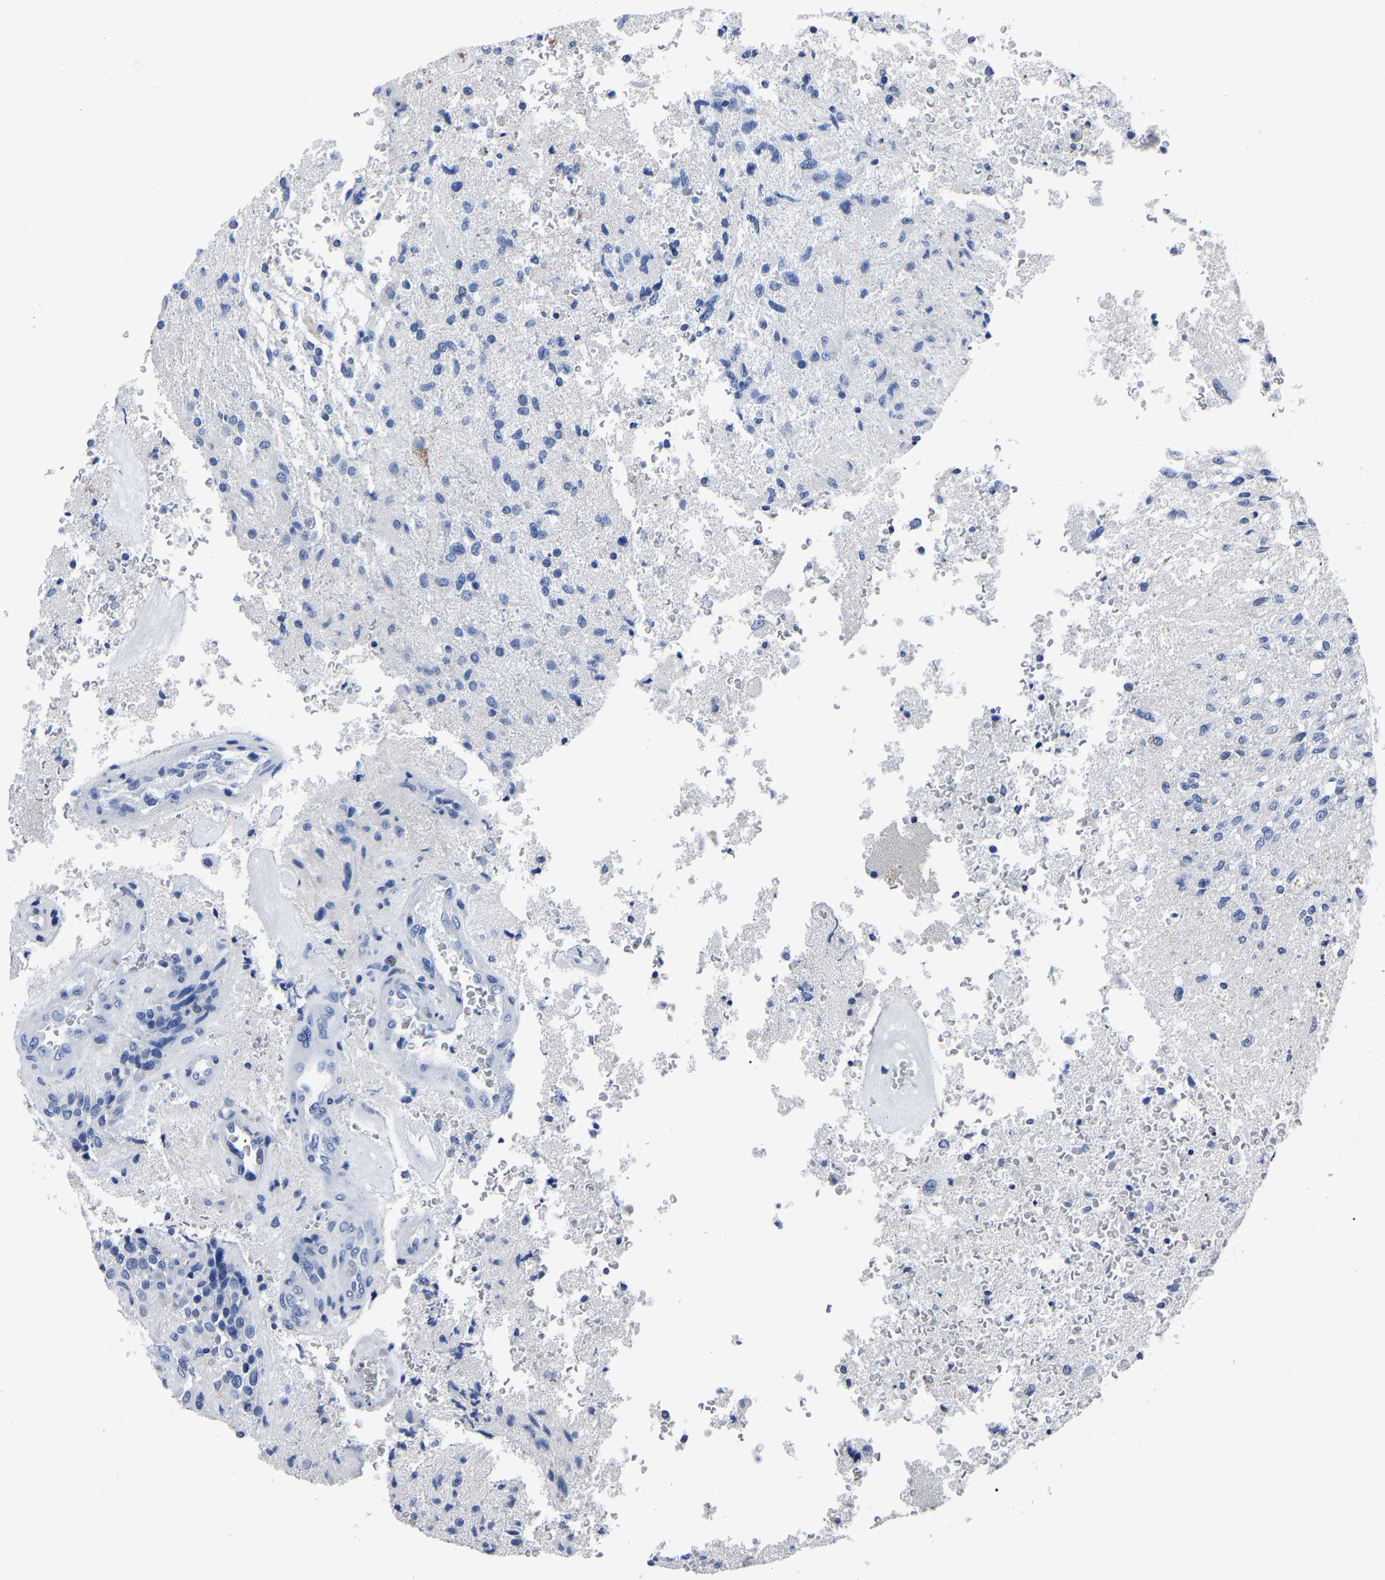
{"staining": {"intensity": "negative", "quantity": "none", "location": "none"}, "tissue": "glioma", "cell_type": "Tumor cells", "image_type": "cancer", "snomed": [{"axis": "morphology", "description": "Normal tissue, NOS"}, {"axis": "morphology", "description": "Glioma, malignant, High grade"}, {"axis": "topography", "description": "Cerebral cortex"}], "caption": "An immunohistochemistry (IHC) histopathology image of glioma is shown. There is no staining in tumor cells of glioma. (Brightfield microscopy of DAB (3,3'-diaminobenzidine) immunohistochemistry (IHC) at high magnification).", "gene": "MOV10L1", "patient": {"sex": "male", "age": 77}}